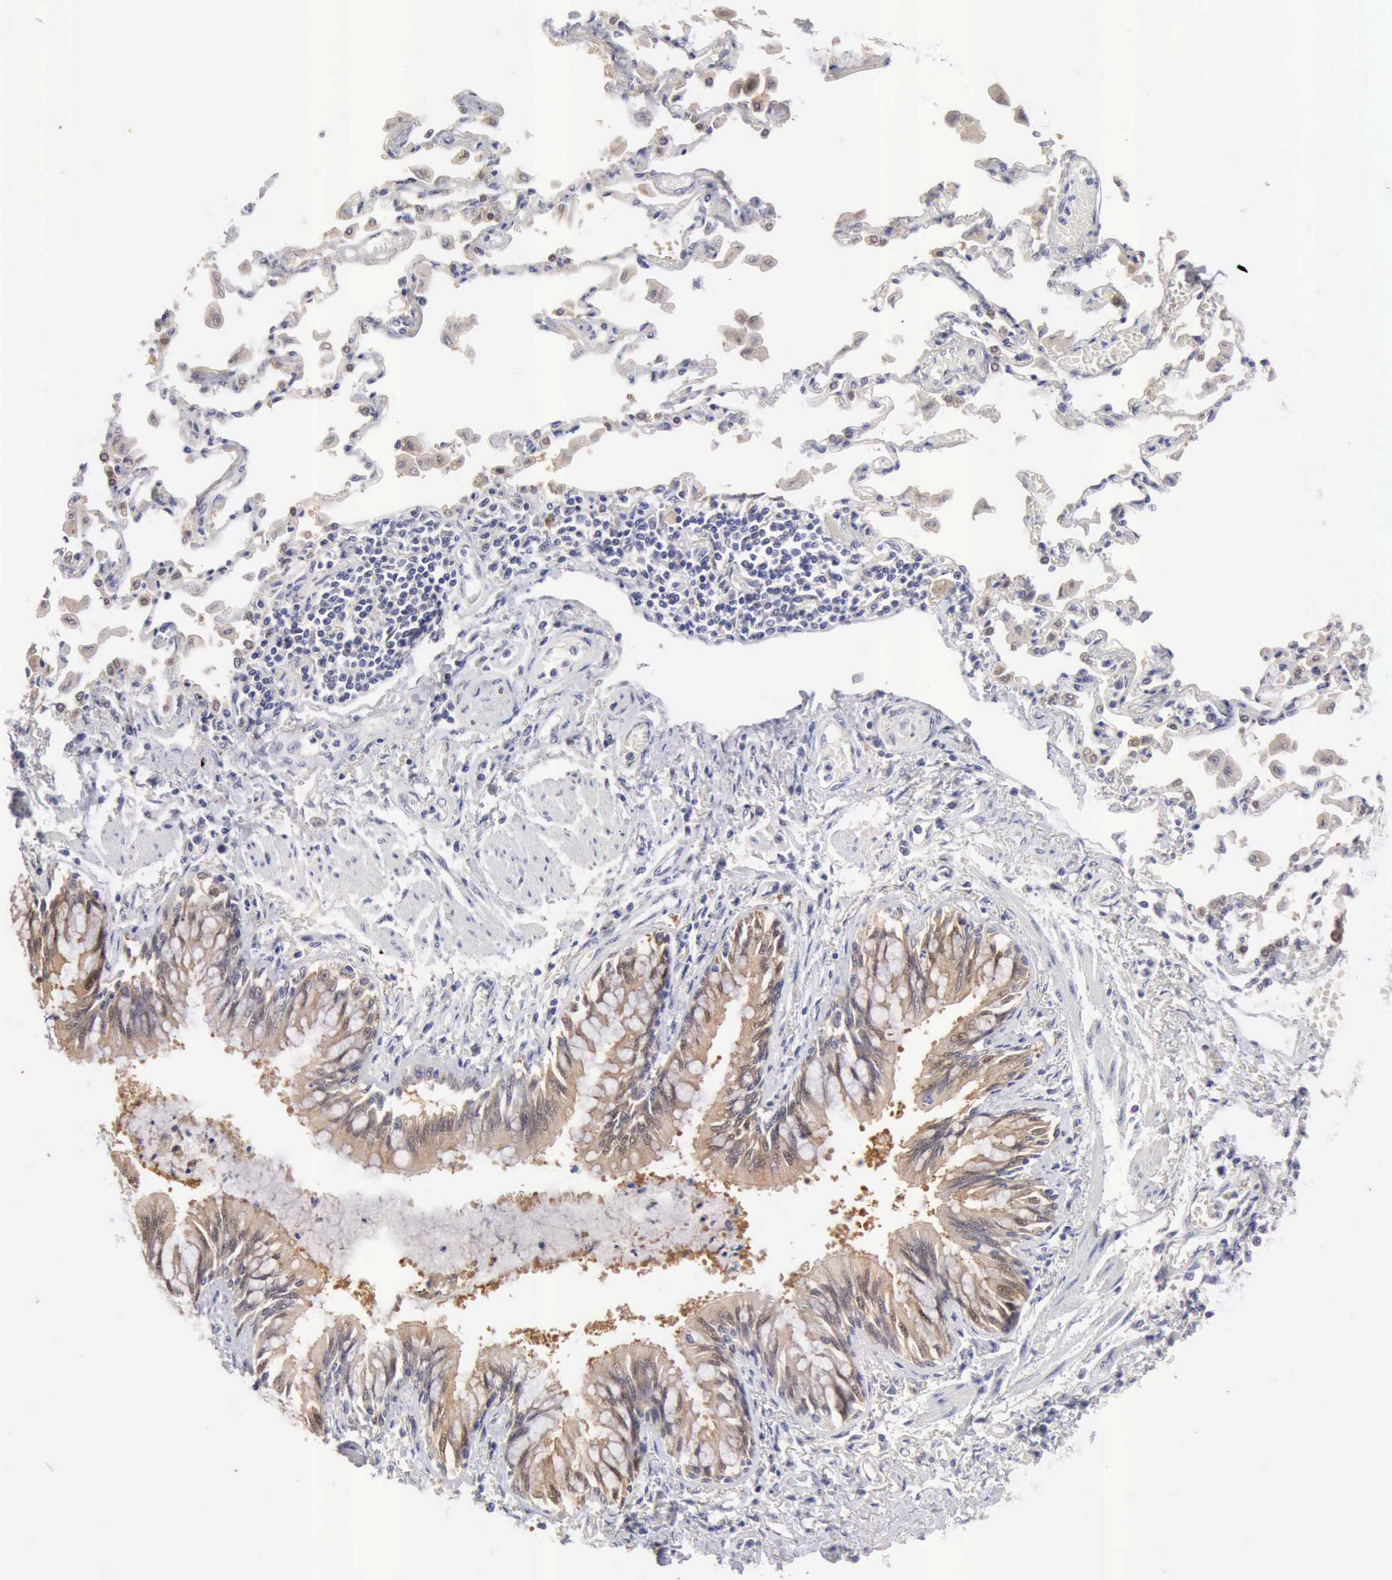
{"staining": {"intensity": "negative", "quantity": "none", "location": "none"}, "tissue": "adipose tissue", "cell_type": "Adipocytes", "image_type": "normal", "snomed": [{"axis": "morphology", "description": "Normal tissue, NOS"}, {"axis": "morphology", "description": "Adenocarcinoma, NOS"}, {"axis": "topography", "description": "Cartilage tissue"}, {"axis": "topography", "description": "Lung"}], "caption": "The photomicrograph shows no significant staining in adipocytes of adipose tissue. The staining was performed using DAB to visualize the protein expression in brown, while the nuclei were stained in blue with hematoxylin (Magnification: 20x).", "gene": "PTGR2", "patient": {"sex": "female", "age": 67}}